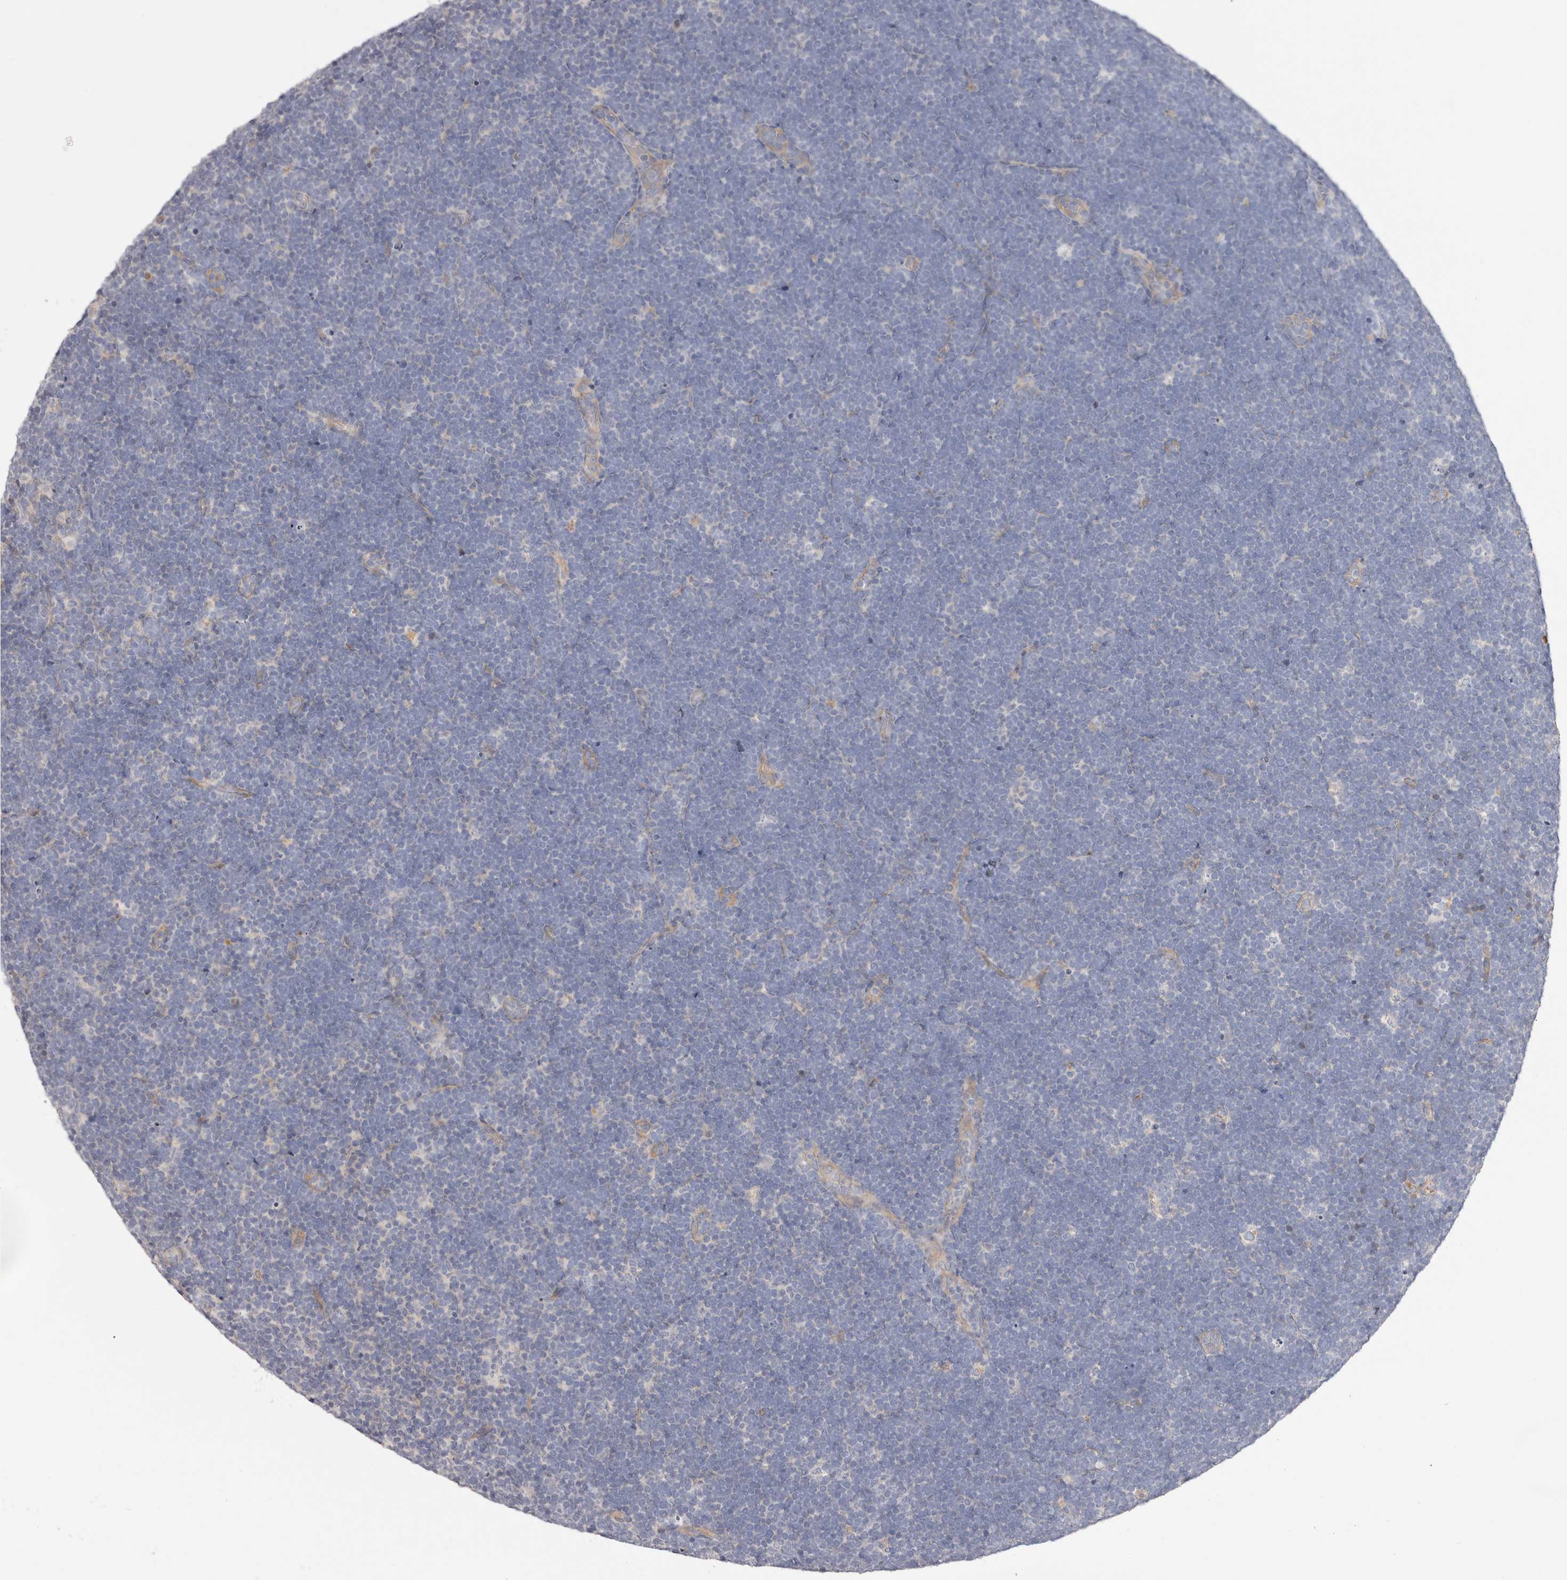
{"staining": {"intensity": "negative", "quantity": "none", "location": "none"}, "tissue": "lymphoma", "cell_type": "Tumor cells", "image_type": "cancer", "snomed": [{"axis": "morphology", "description": "Malignant lymphoma, non-Hodgkin's type, High grade"}, {"axis": "topography", "description": "Lymph node"}], "caption": "Human lymphoma stained for a protein using immunohistochemistry (IHC) shows no expression in tumor cells.", "gene": "STK16", "patient": {"sex": "male", "age": 13}}